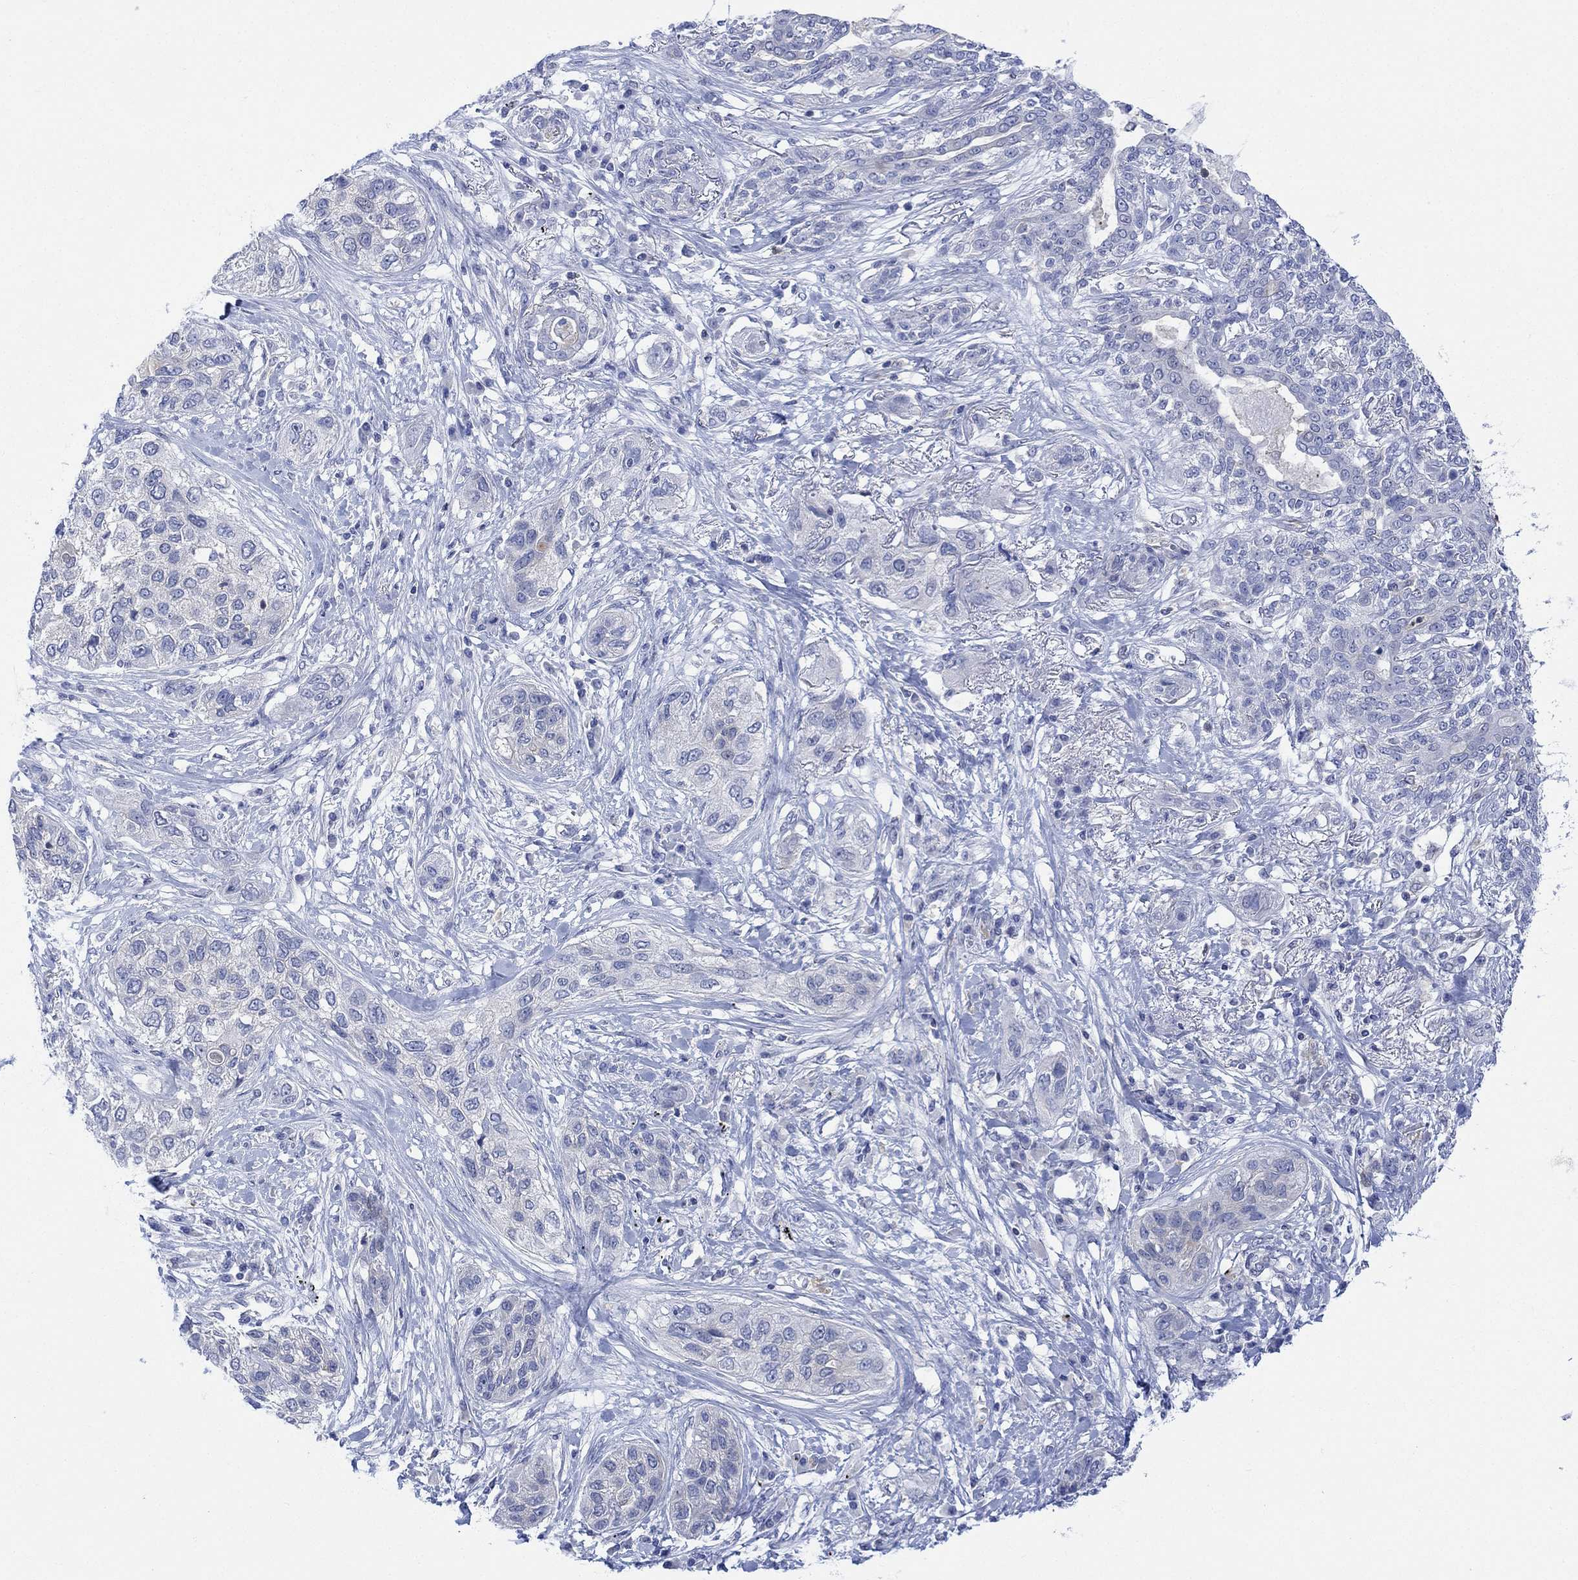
{"staining": {"intensity": "negative", "quantity": "none", "location": "none"}, "tissue": "lung cancer", "cell_type": "Tumor cells", "image_type": "cancer", "snomed": [{"axis": "morphology", "description": "Squamous cell carcinoma, NOS"}, {"axis": "topography", "description": "Lung"}], "caption": "An image of human lung cancer (squamous cell carcinoma) is negative for staining in tumor cells.", "gene": "ARSK", "patient": {"sex": "female", "age": 70}}